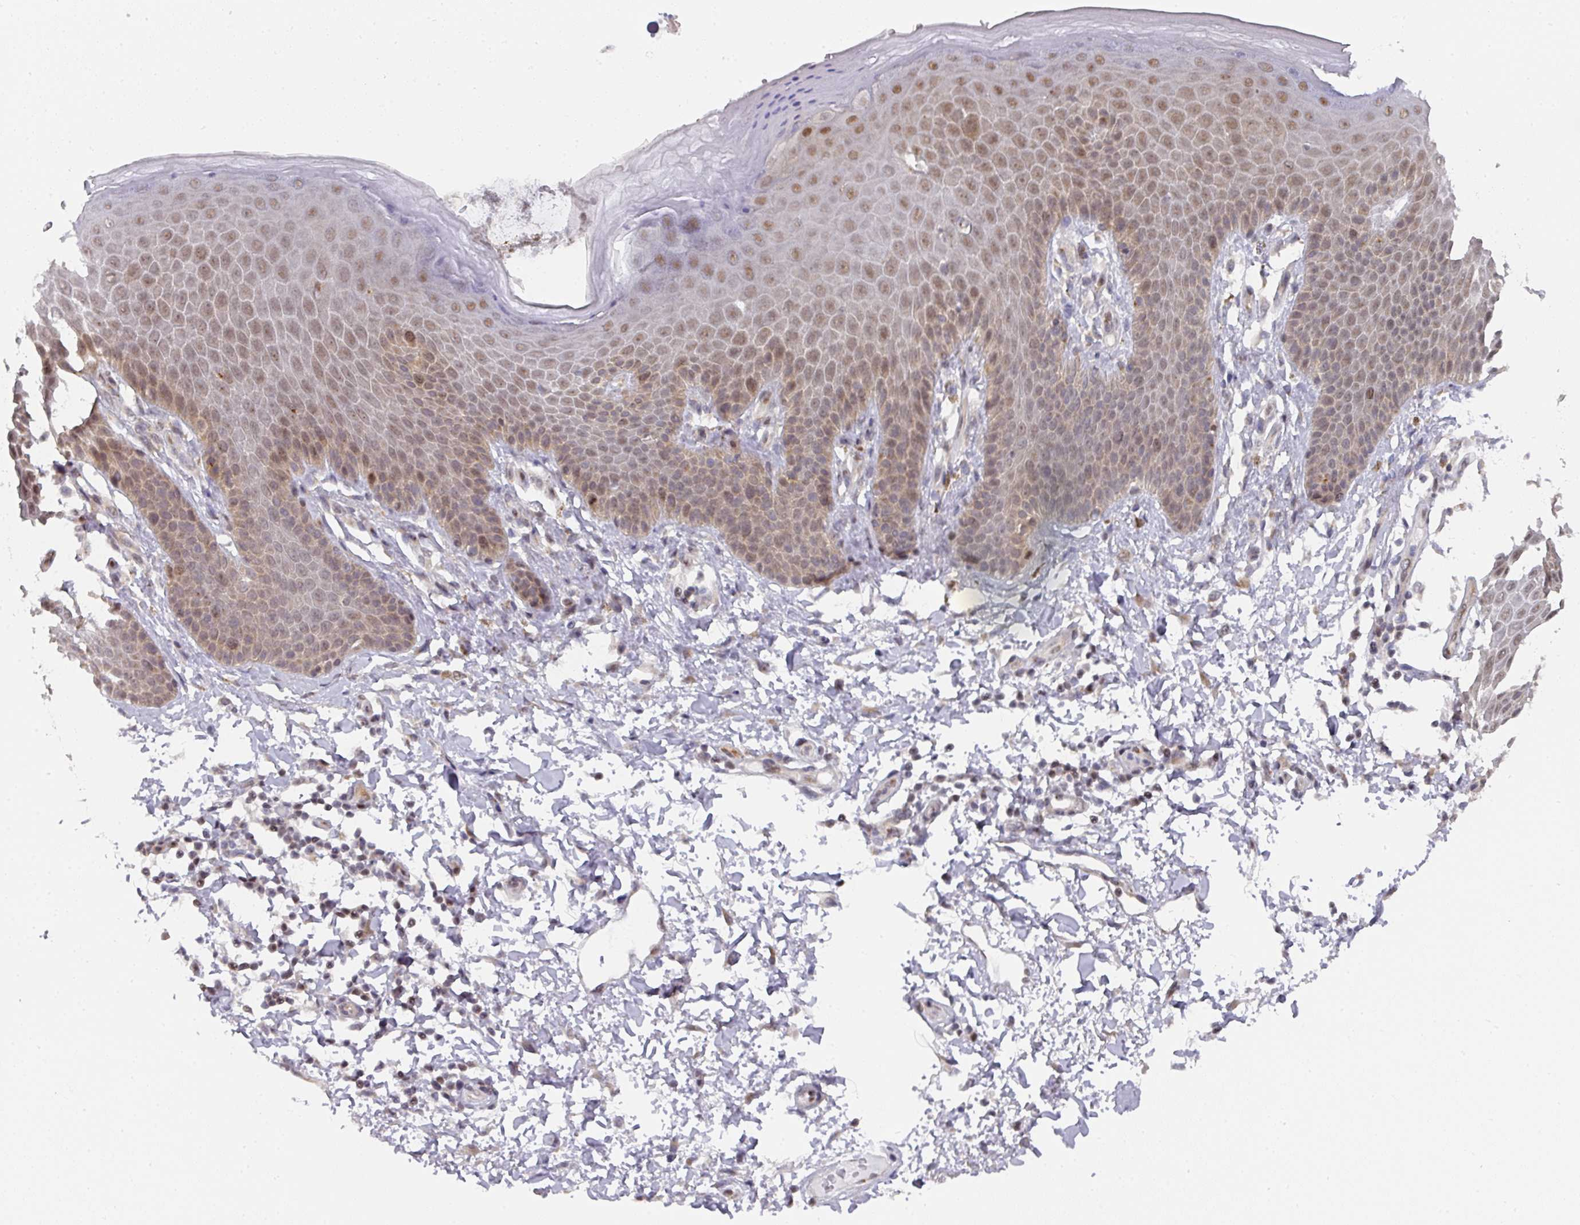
{"staining": {"intensity": "moderate", "quantity": ">75%", "location": "cytoplasmic/membranous,nuclear"}, "tissue": "skin", "cell_type": "Epidermal cells", "image_type": "normal", "snomed": [{"axis": "morphology", "description": "Normal tissue, NOS"}, {"axis": "topography", "description": "Peripheral nerve tissue"}], "caption": "Protein expression analysis of normal skin demonstrates moderate cytoplasmic/membranous,nuclear positivity in approximately >75% of epidermal cells. (DAB (3,3'-diaminobenzidine) = brown stain, brightfield microscopy at high magnification).", "gene": "C18orf25", "patient": {"sex": "male", "age": 51}}